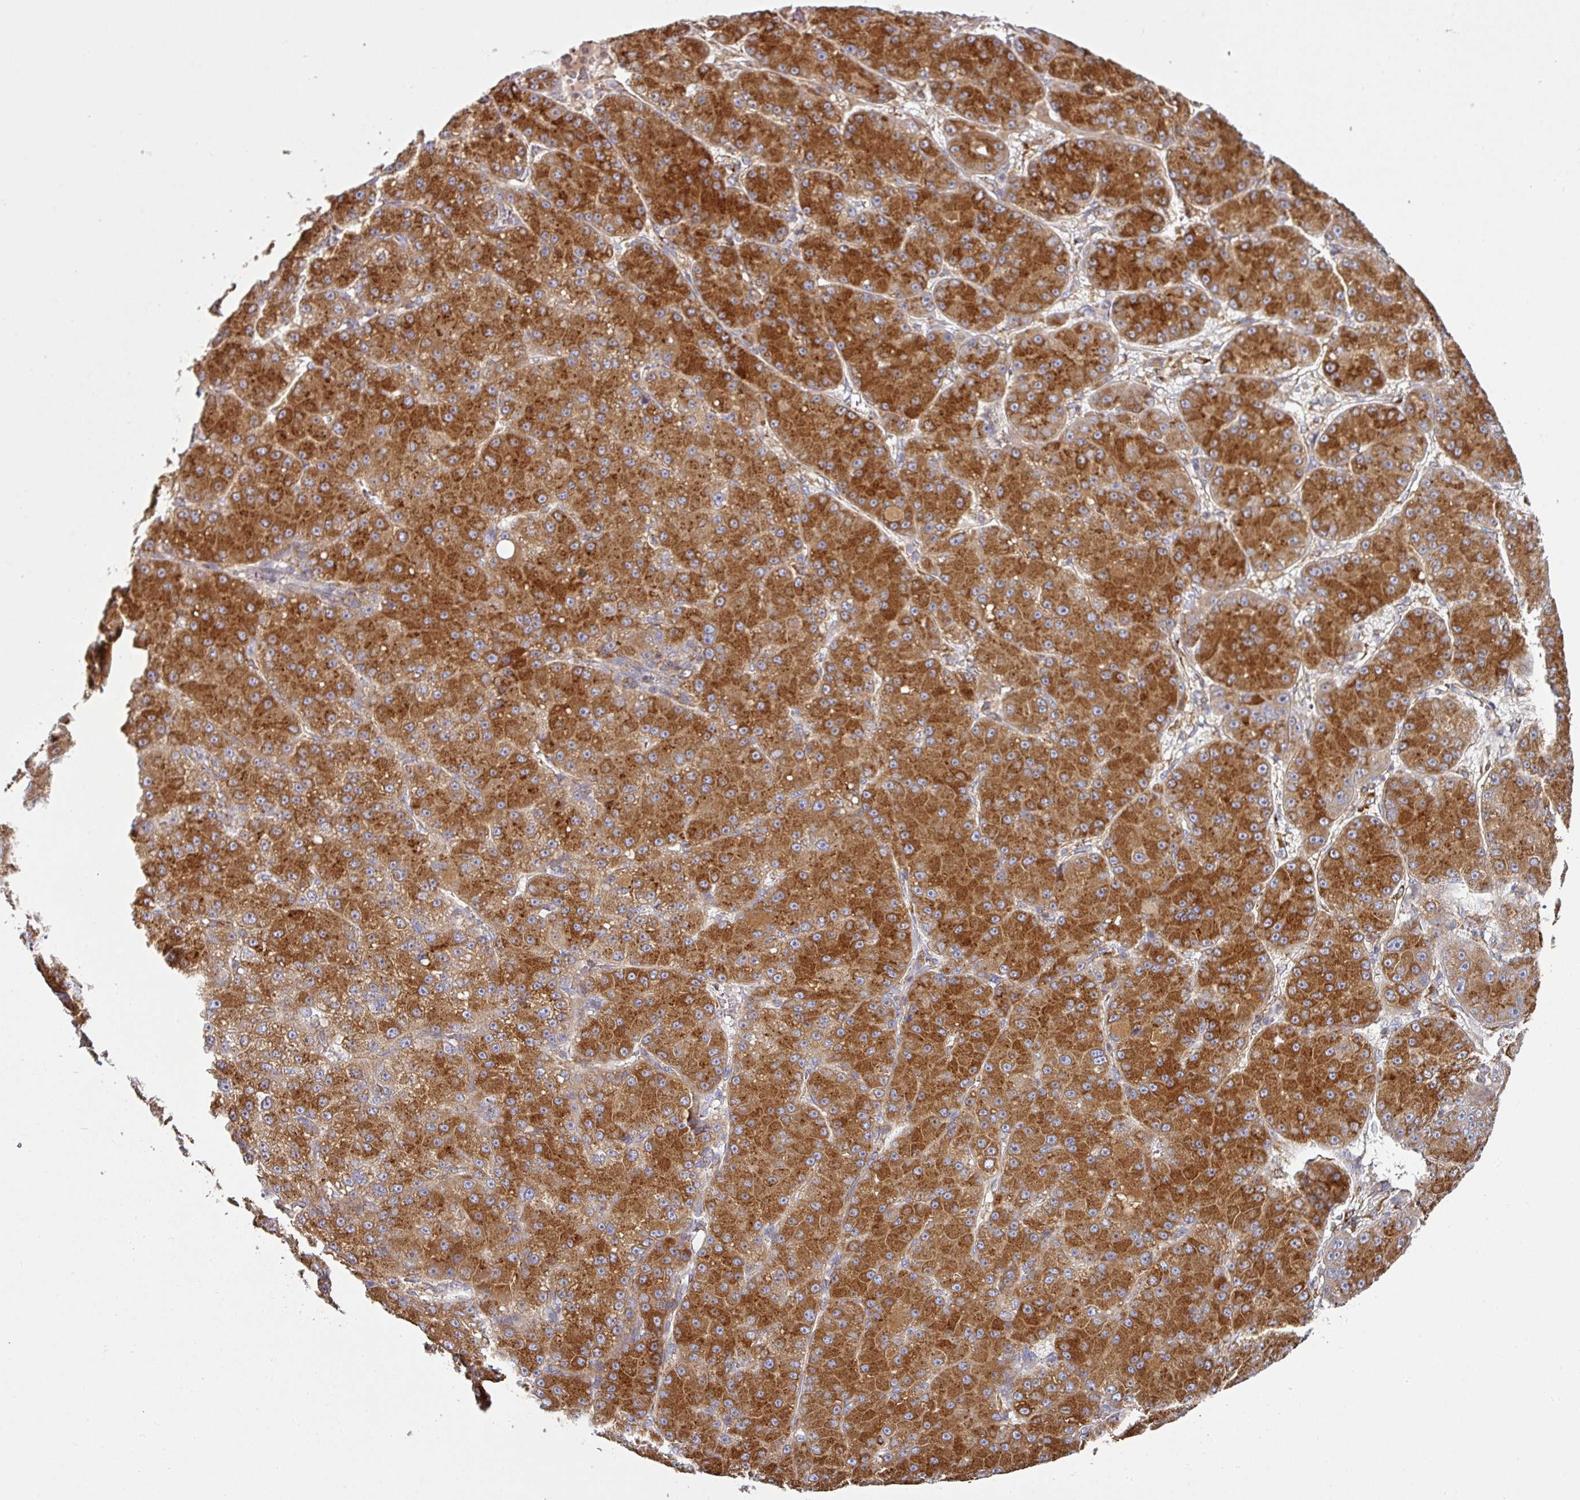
{"staining": {"intensity": "strong", "quantity": ">75%", "location": "cytoplasmic/membranous"}, "tissue": "liver cancer", "cell_type": "Tumor cells", "image_type": "cancer", "snomed": [{"axis": "morphology", "description": "Carcinoma, Hepatocellular, NOS"}, {"axis": "topography", "description": "Liver"}], "caption": "Immunohistochemical staining of liver cancer (hepatocellular carcinoma) exhibits high levels of strong cytoplasmic/membranous staining in approximately >75% of tumor cells.", "gene": "ZNF268", "patient": {"sex": "male", "age": 67}}